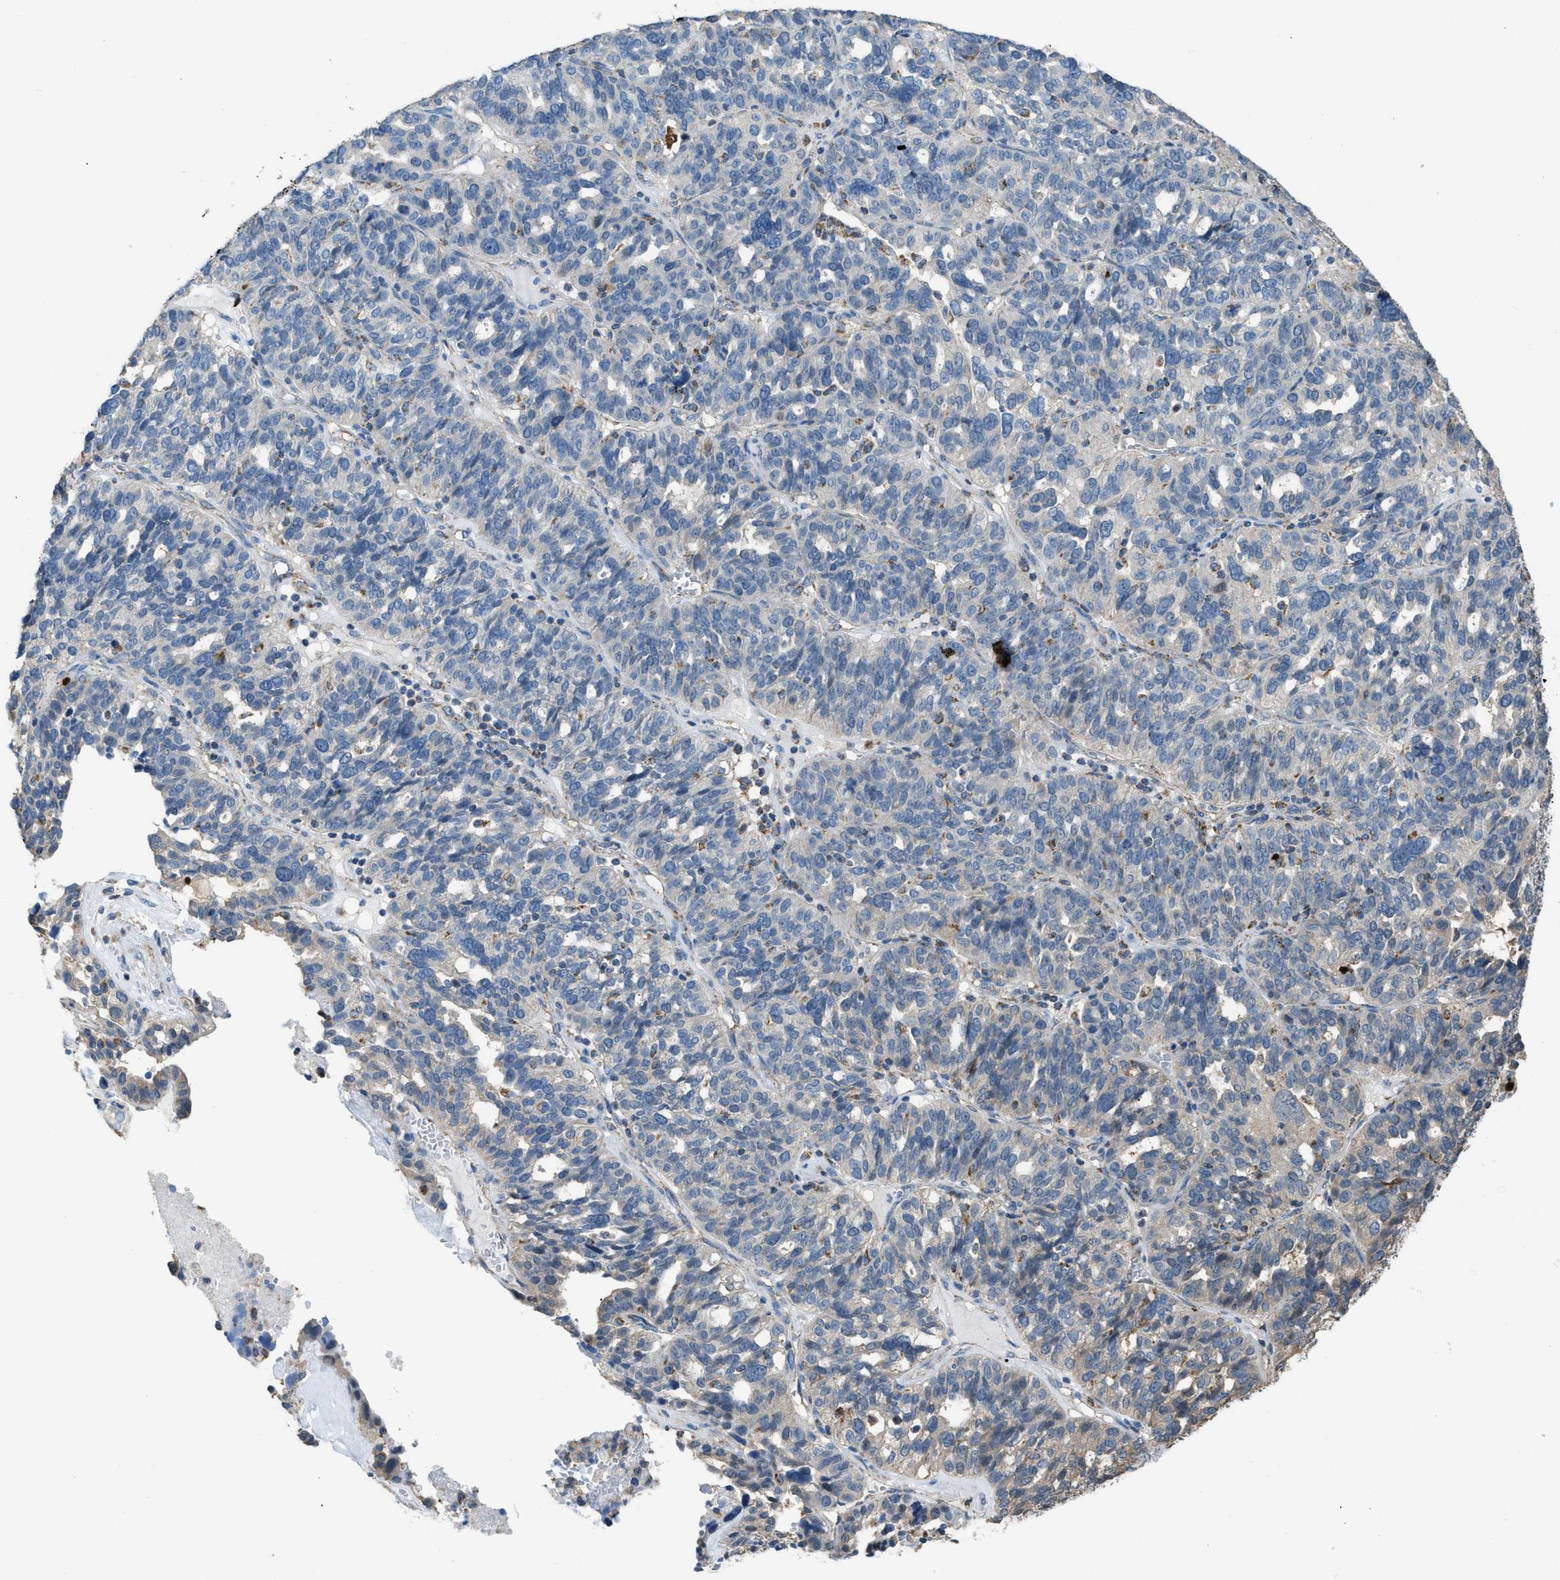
{"staining": {"intensity": "negative", "quantity": "none", "location": "none"}, "tissue": "ovarian cancer", "cell_type": "Tumor cells", "image_type": "cancer", "snomed": [{"axis": "morphology", "description": "Cystadenocarcinoma, serous, NOS"}, {"axis": "topography", "description": "Ovary"}], "caption": "Tumor cells are negative for protein expression in human ovarian cancer. (DAB immunohistochemistry visualized using brightfield microscopy, high magnification).", "gene": "ETFB", "patient": {"sex": "female", "age": 59}}